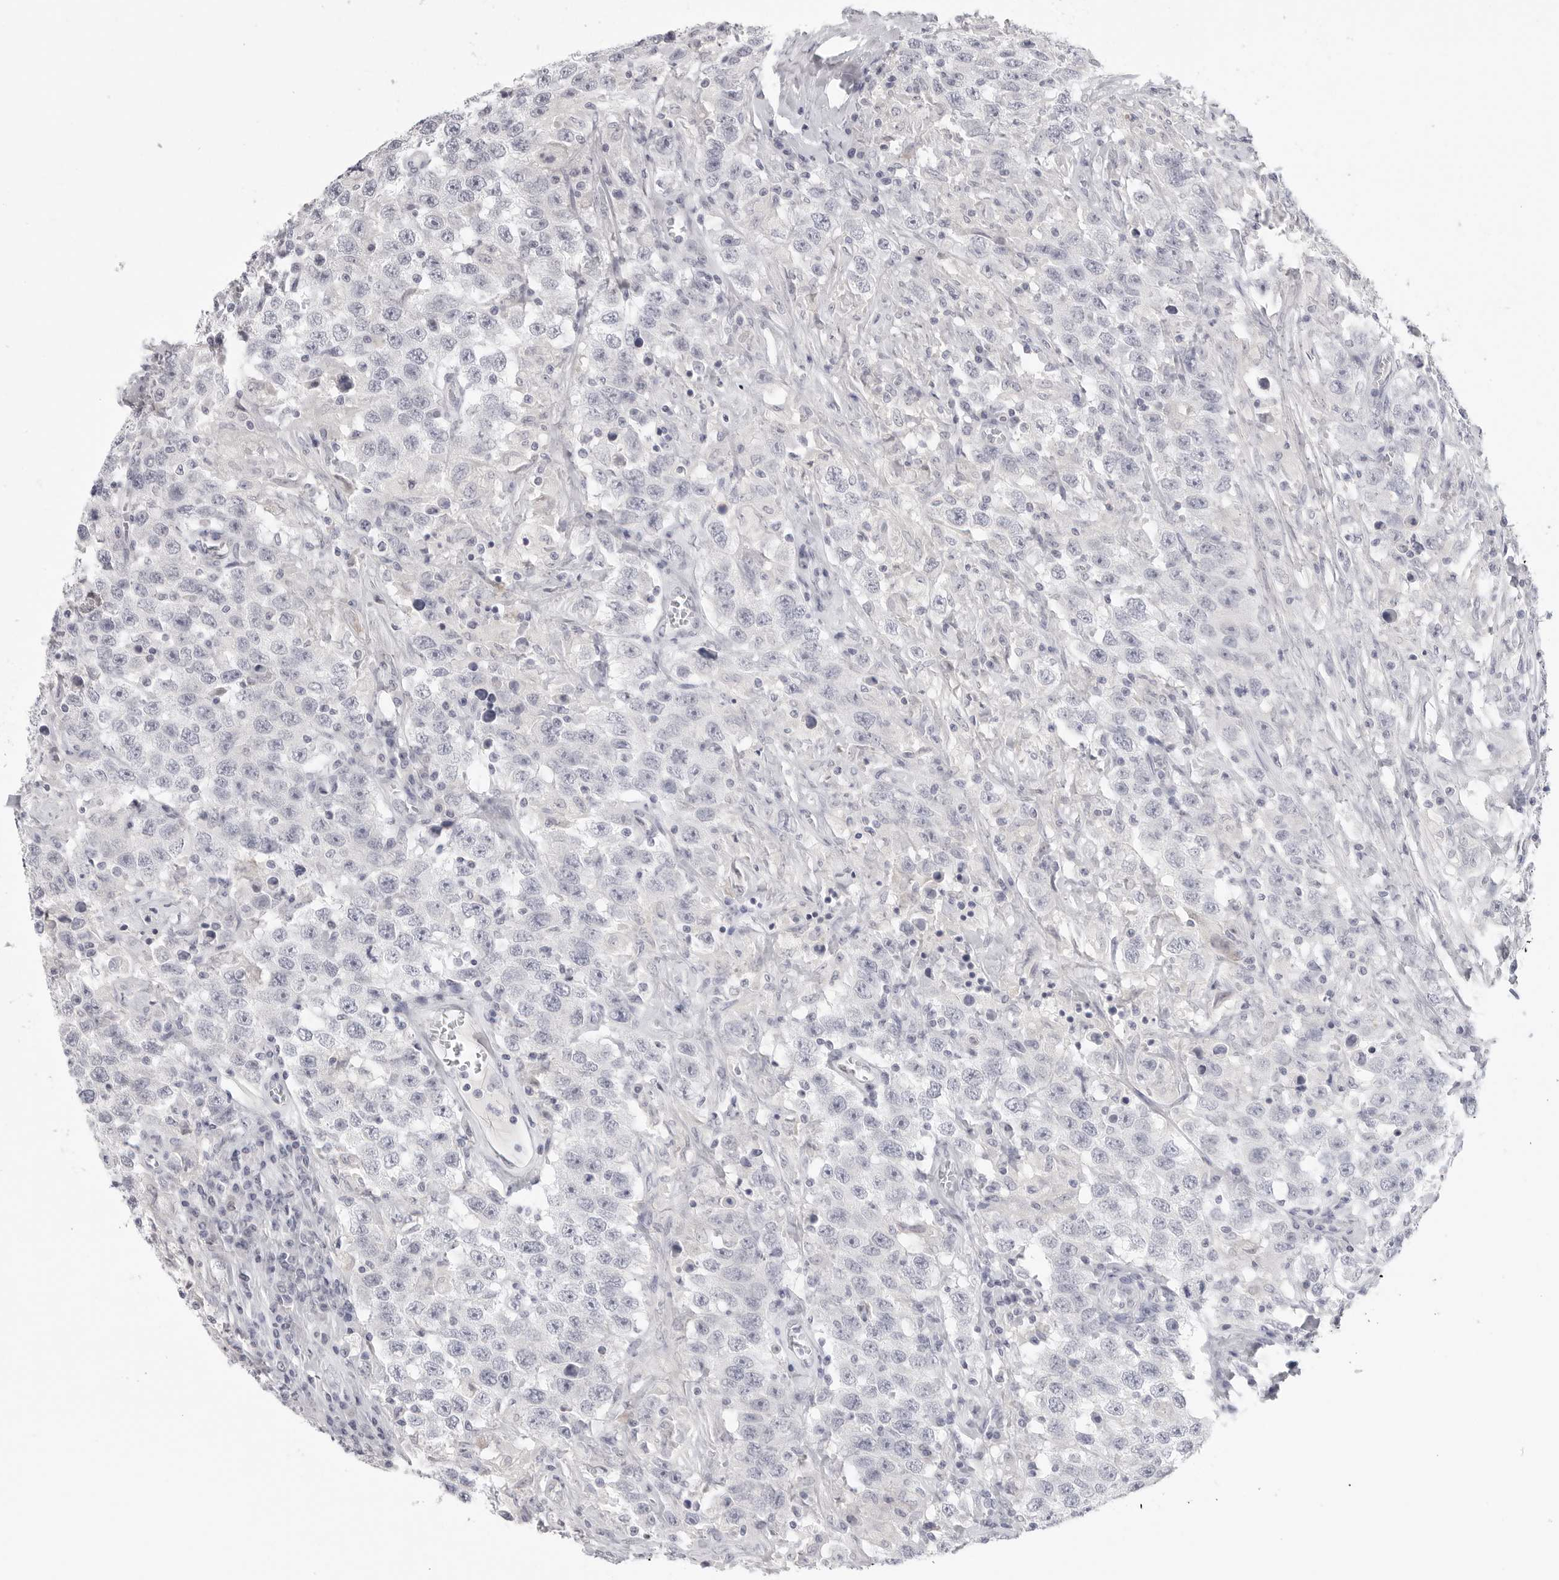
{"staining": {"intensity": "negative", "quantity": "none", "location": "none"}, "tissue": "testis cancer", "cell_type": "Tumor cells", "image_type": "cancer", "snomed": [{"axis": "morphology", "description": "Seminoma, NOS"}, {"axis": "topography", "description": "Testis"}], "caption": "The photomicrograph reveals no staining of tumor cells in testis seminoma.", "gene": "HMGCS2", "patient": {"sex": "male", "age": 41}}